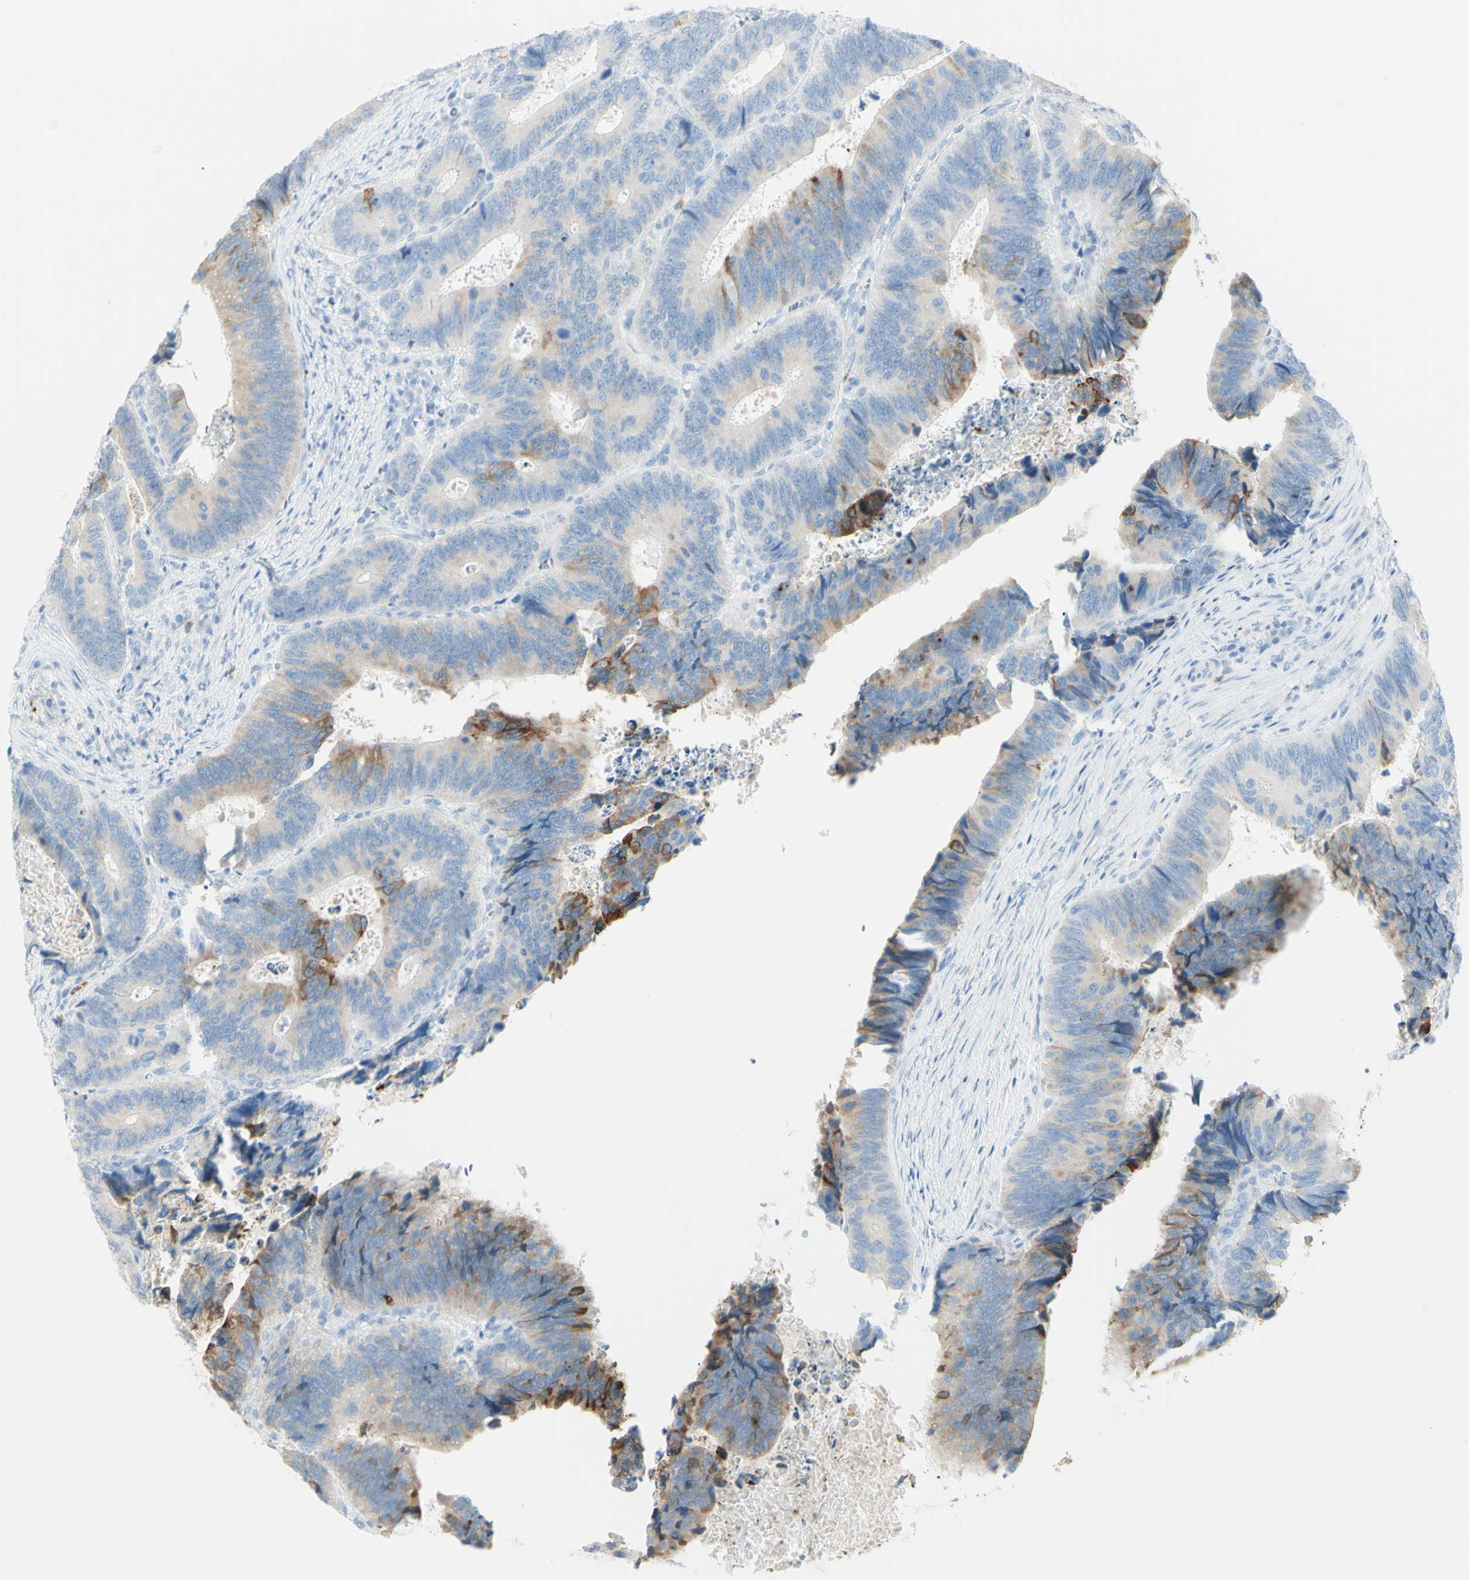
{"staining": {"intensity": "moderate", "quantity": "<25%", "location": "cytoplasmic/membranous"}, "tissue": "colorectal cancer", "cell_type": "Tumor cells", "image_type": "cancer", "snomed": [{"axis": "morphology", "description": "Inflammation, NOS"}, {"axis": "morphology", "description": "Adenocarcinoma, NOS"}, {"axis": "topography", "description": "Colon"}], "caption": "Protein analysis of colorectal adenocarcinoma tissue shows moderate cytoplasmic/membranous staining in about <25% of tumor cells.", "gene": "LETM1", "patient": {"sex": "male", "age": 72}}